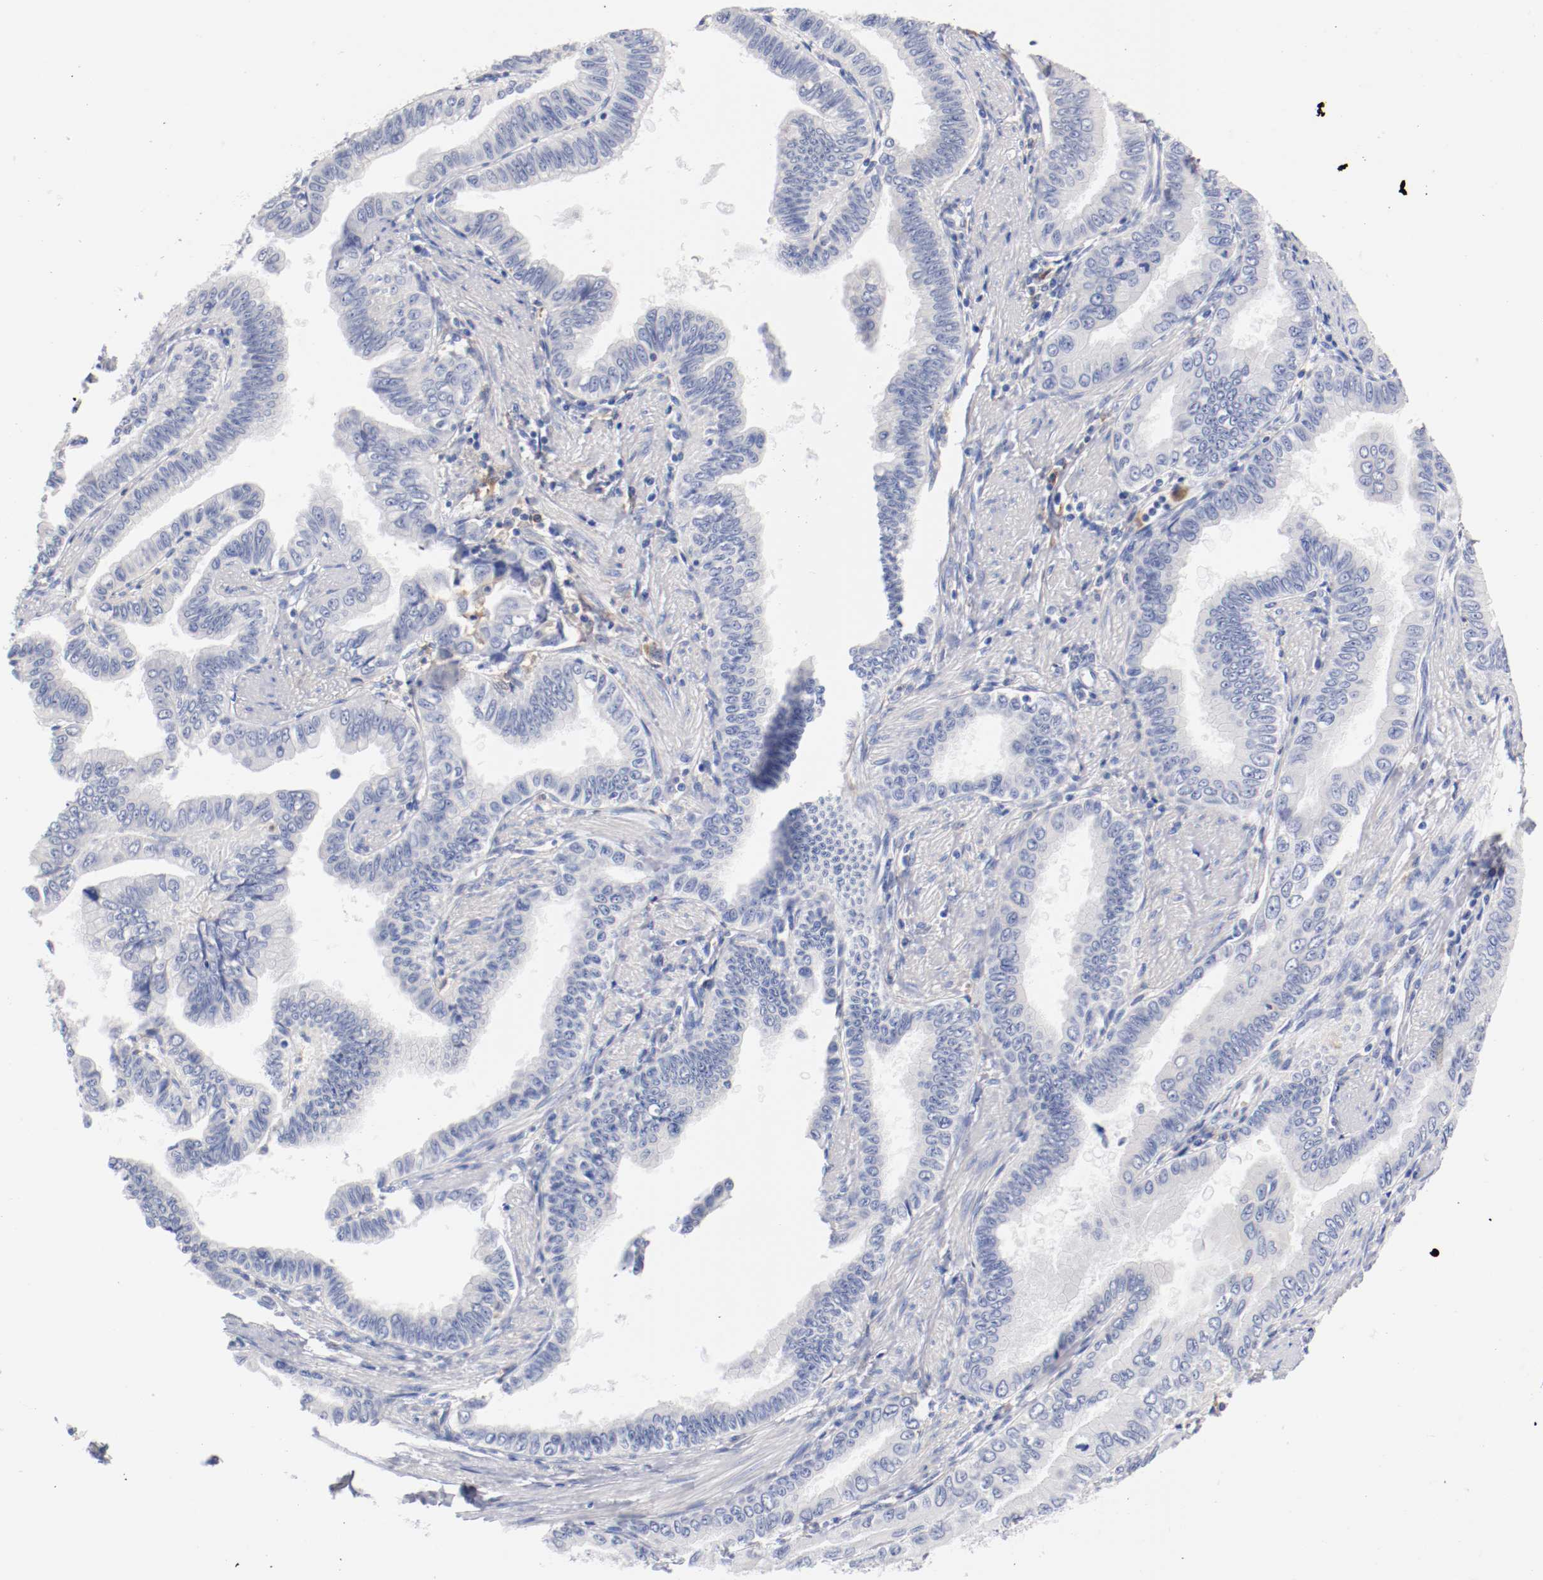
{"staining": {"intensity": "negative", "quantity": "none", "location": "none"}, "tissue": "pancreatic cancer", "cell_type": "Tumor cells", "image_type": "cancer", "snomed": [{"axis": "morphology", "description": "Normal tissue, NOS"}, {"axis": "topography", "description": "Lymph node"}], "caption": "Tumor cells are negative for brown protein staining in pancreatic cancer. The staining was performed using DAB (3,3'-diaminobenzidine) to visualize the protein expression in brown, while the nuclei were stained in blue with hematoxylin (Magnification: 20x).", "gene": "FGFBP1", "patient": {"sex": "male", "age": 50}}